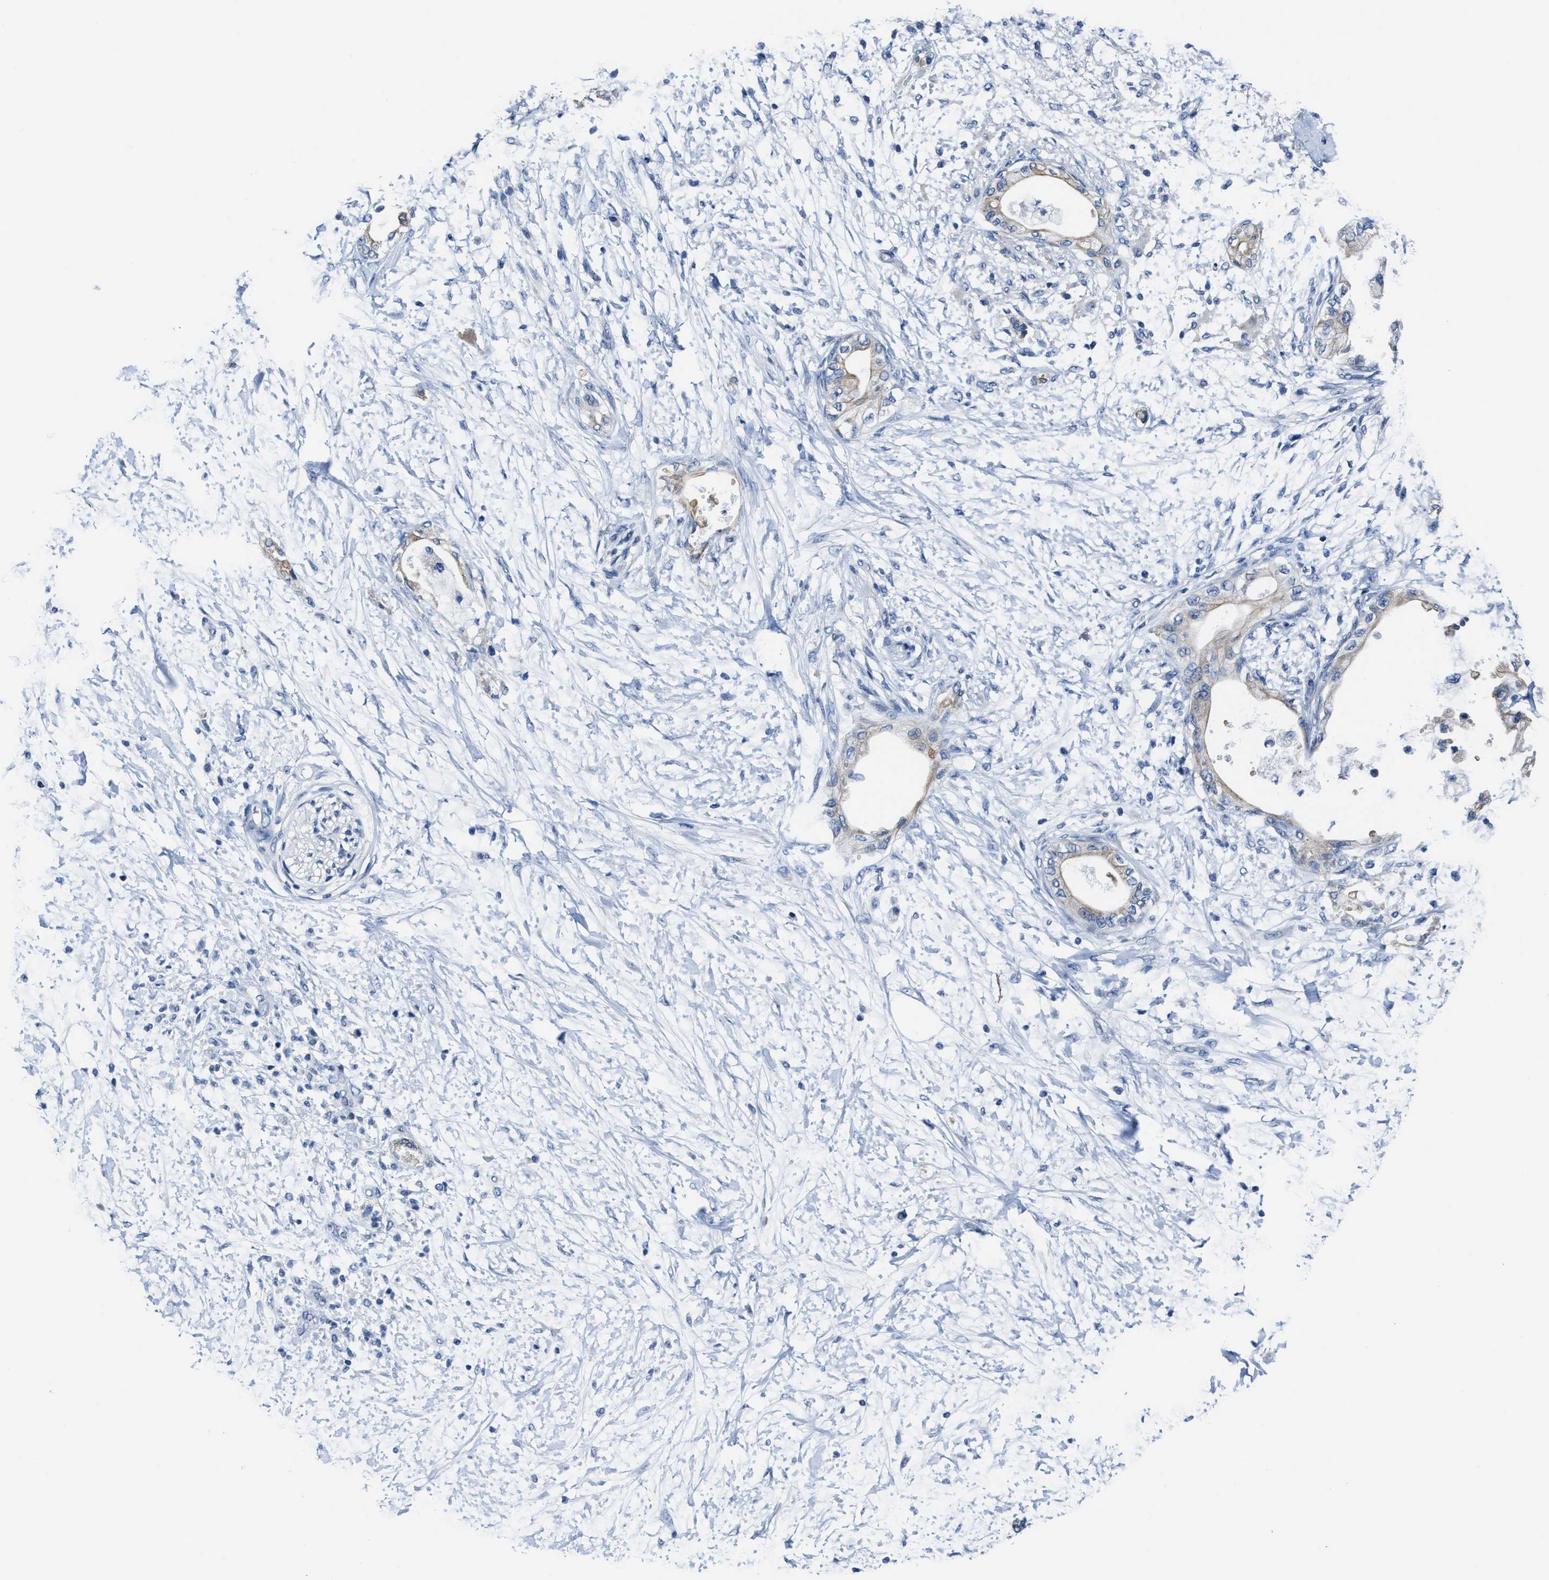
{"staining": {"intensity": "negative", "quantity": "none", "location": "none"}, "tissue": "adipose tissue", "cell_type": "Adipocytes", "image_type": "normal", "snomed": [{"axis": "morphology", "description": "Normal tissue, NOS"}, {"axis": "morphology", "description": "Adenocarcinoma, NOS"}, {"axis": "topography", "description": "Duodenum"}, {"axis": "topography", "description": "Peripheral nerve tissue"}], "caption": "This photomicrograph is of benign adipose tissue stained with immunohistochemistry (IHC) to label a protein in brown with the nuclei are counter-stained blue. There is no positivity in adipocytes.", "gene": "ASZ1", "patient": {"sex": "female", "age": 60}}